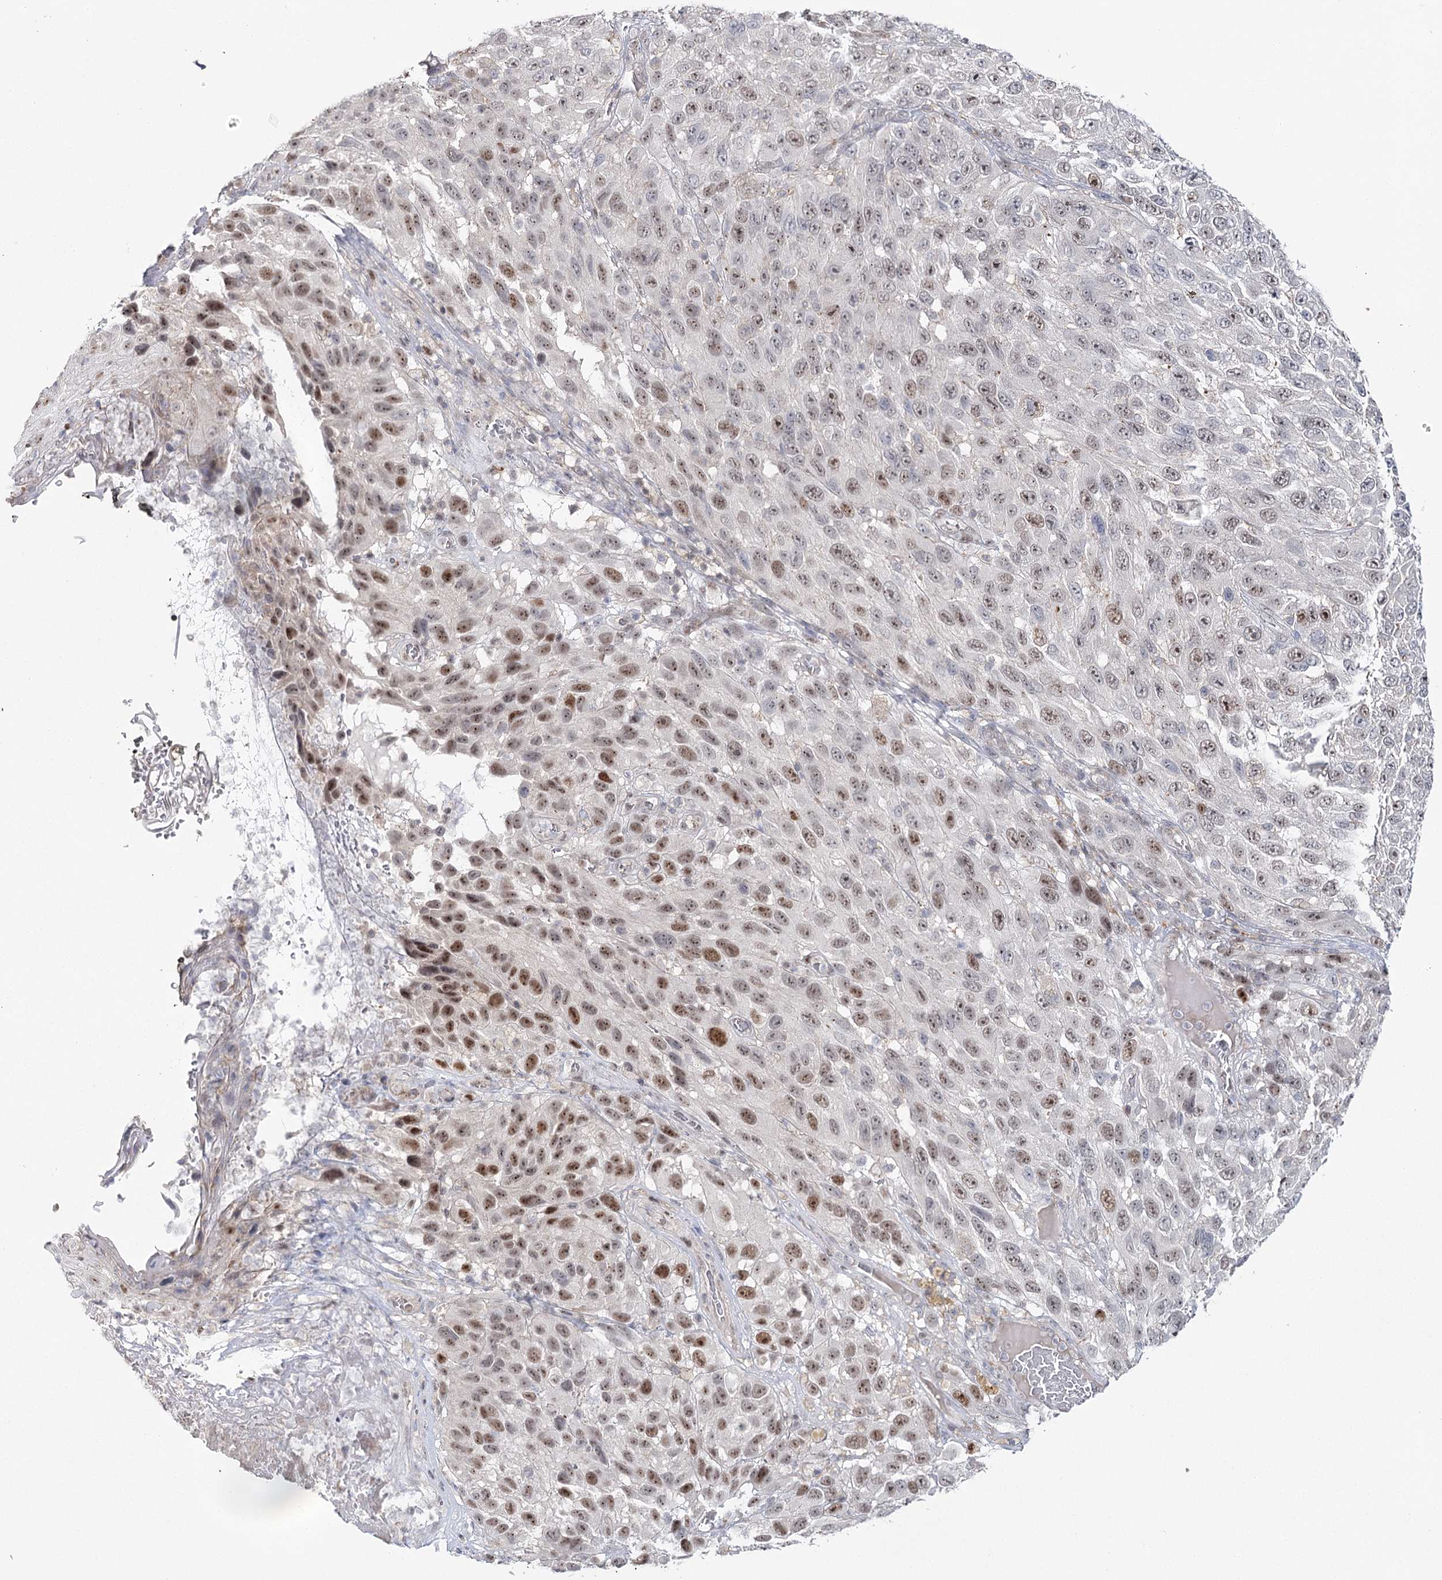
{"staining": {"intensity": "moderate", "quantity": "25%-75%", "location": "nuclear"}, "tissue": "melanoma", "cell_type": "Tumor cells", "image_type": "cancer", "snomed": [{"axis": "morphology", "description": "Malignant melanoma, NOS"}, {"axis": "topography", "description": "Skin"}], "caption": "Malignant melanoma stained for a protein displays moderate nuclear positivity in tumor cells.", "gene": "ZC3H8", "patient": {"sex": "female", "age": 96}}